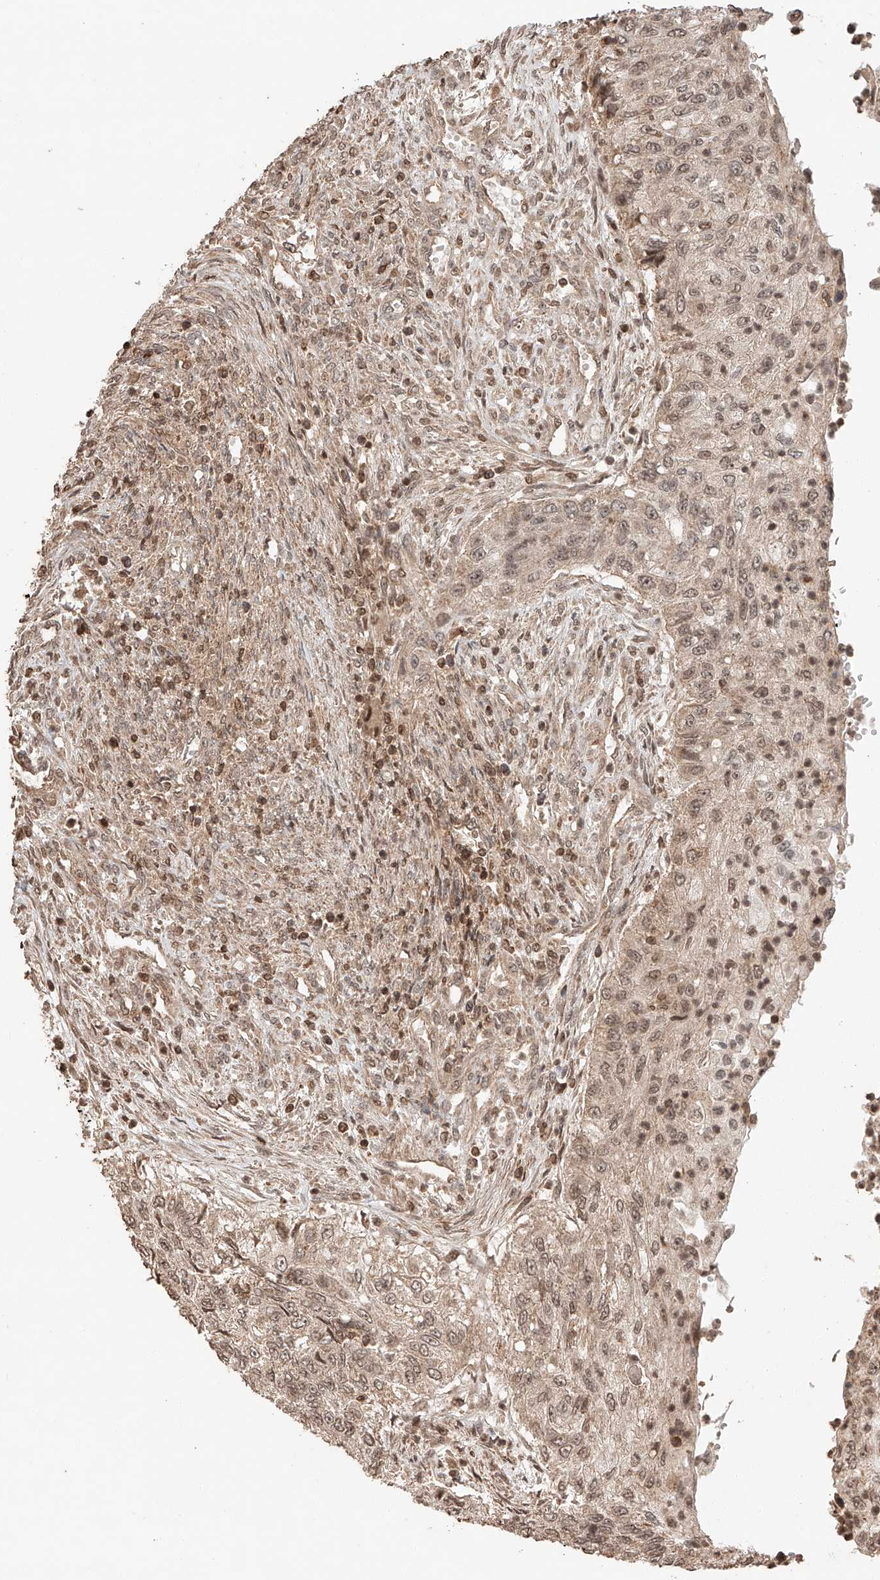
{"staining": {"intensity": "weak", "quantity": "25%-75%", "location": "cytoplasmic/membranous,nuclear"}, "tissue": "urothelial cancer", "cell_type": "Tumor cells", "image_type": "cancer", "snomed": [{"axis": "morphology", "description": "Urothelial carcinoma, High grade"}, {"axis": "topography", "description": "Urinary bladder"}], "caption": "Weak cytoplasmic/membranous and nuclear expression is seen in approximately 25%-75% of tumor cells in high-grade urothelial carcinoma.", "gene": "ARHGAP33", "patient": {"sex": "female", "age": 60}}